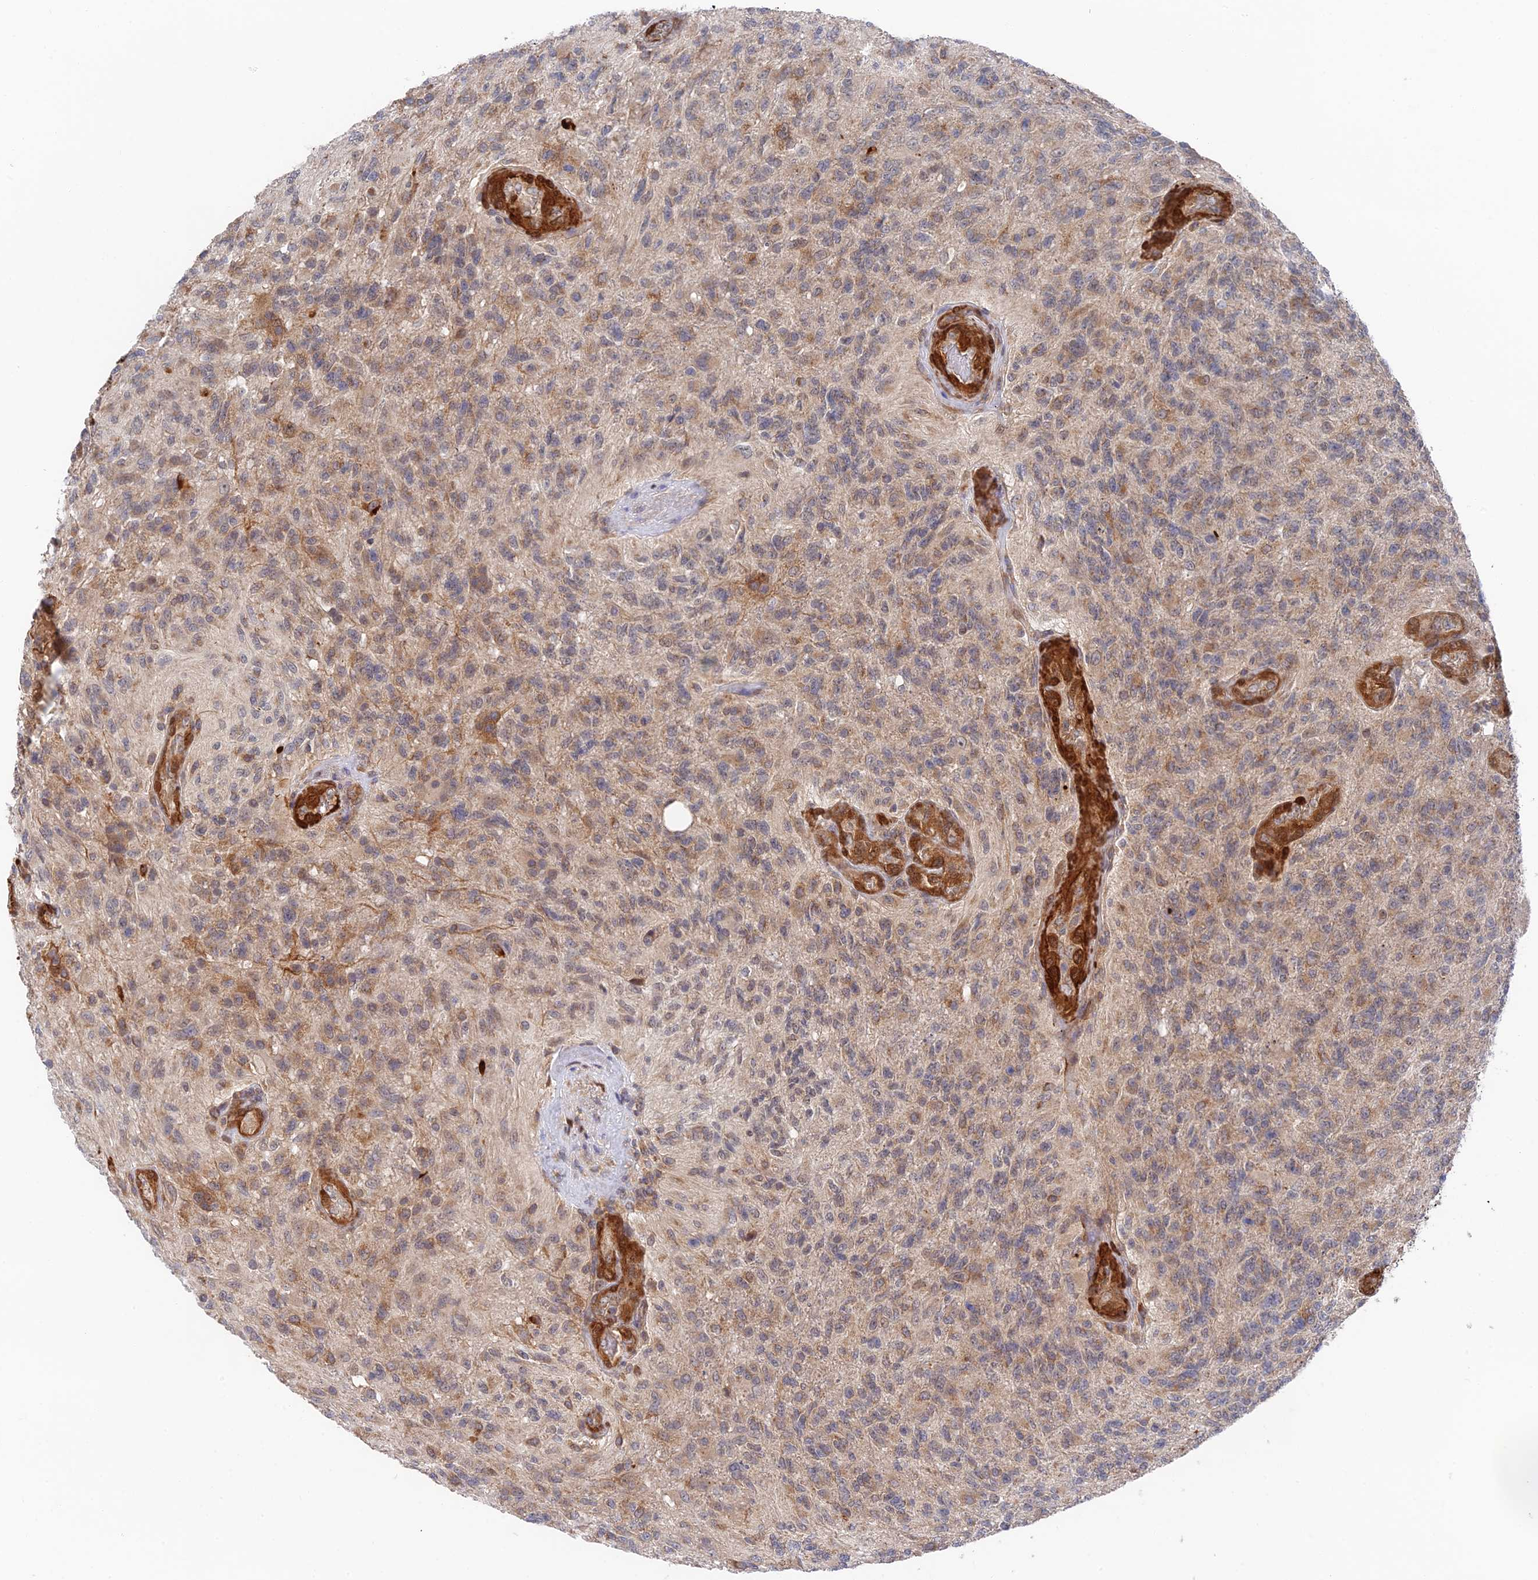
{"staining": {"intensity": "moderate", "quantity": "<25%", "location": "cytoplasmic/membranous"}, "tissue": "glioma", "cell_type": "Tumor cells", "image_type": "cancer", "snomed": [{"axis": "morphology", "description": "Glioma, malignant, High grade"}, {"axis": "topography", "description": "Brain"}], "caption": "Immunohistochemistry (IHC) (DAB) staining of human glioma demonstrates moderate cytoplasmic/membranous protein positivity in about <25% of tumor cells.", "gene": "ZNF320", "patient": {"sex": "male", "age": 56}}